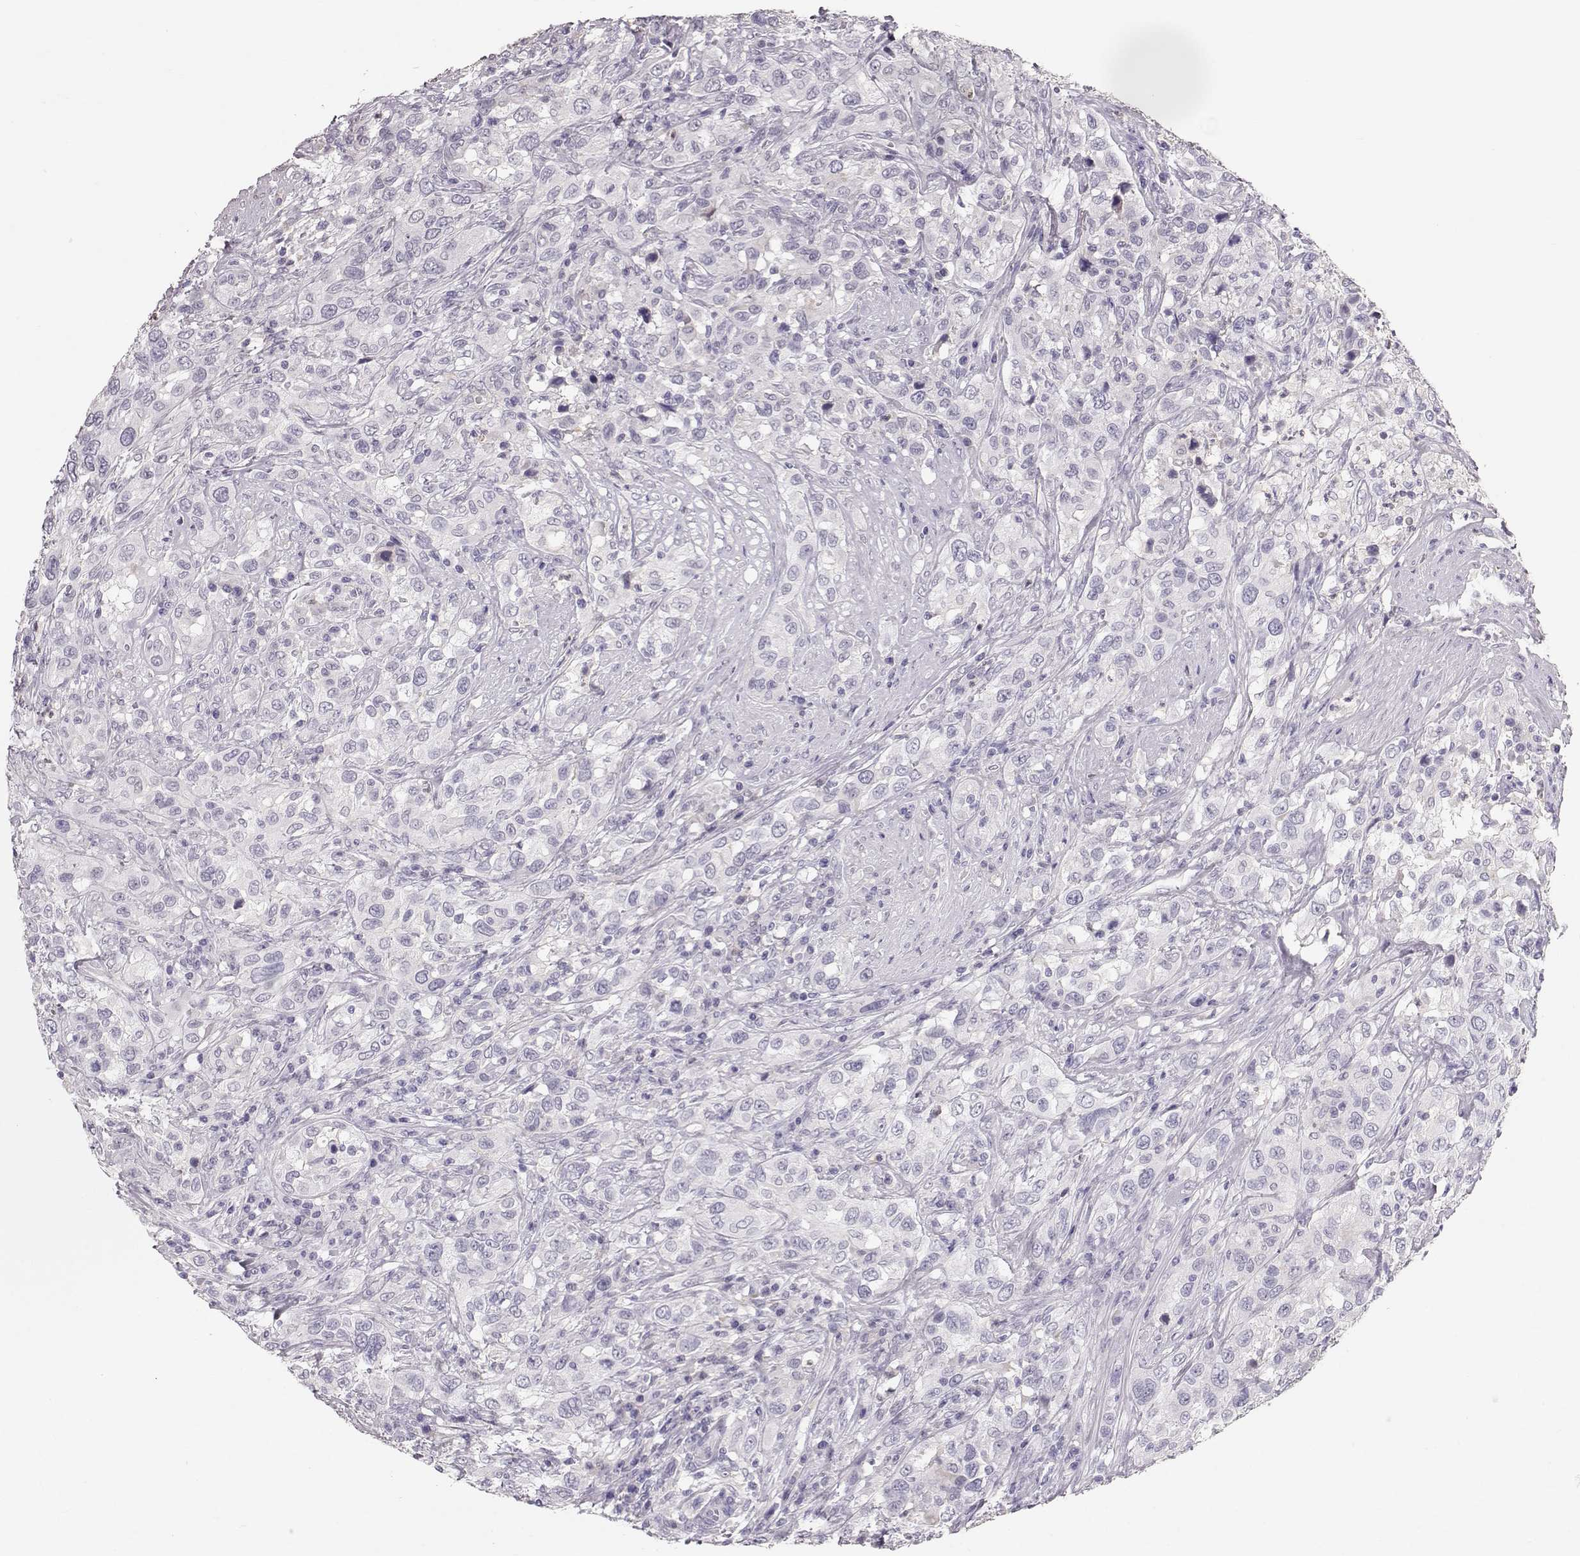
{"staining": {"intensity": "negative", "quantity": "none", "location": "none"}, "tissue": "urothelial cancer", "cell_type": "Tumor cells", "image_type": "cancer", "snomed": [{"axis": "morphology", "description": "Urothelial carcinoma, NOS"}, {"axis": "morphology", "description": "Urothelial carcinoma, High grade"}, {"axis": "topography", "description": "Urinary bladder"}], "caption": "Tumor cells show no significant staining in high-grade urothelial carcinoma.", "gene": "POU1F1", "patient": {"sex": "female", "age": 64}}